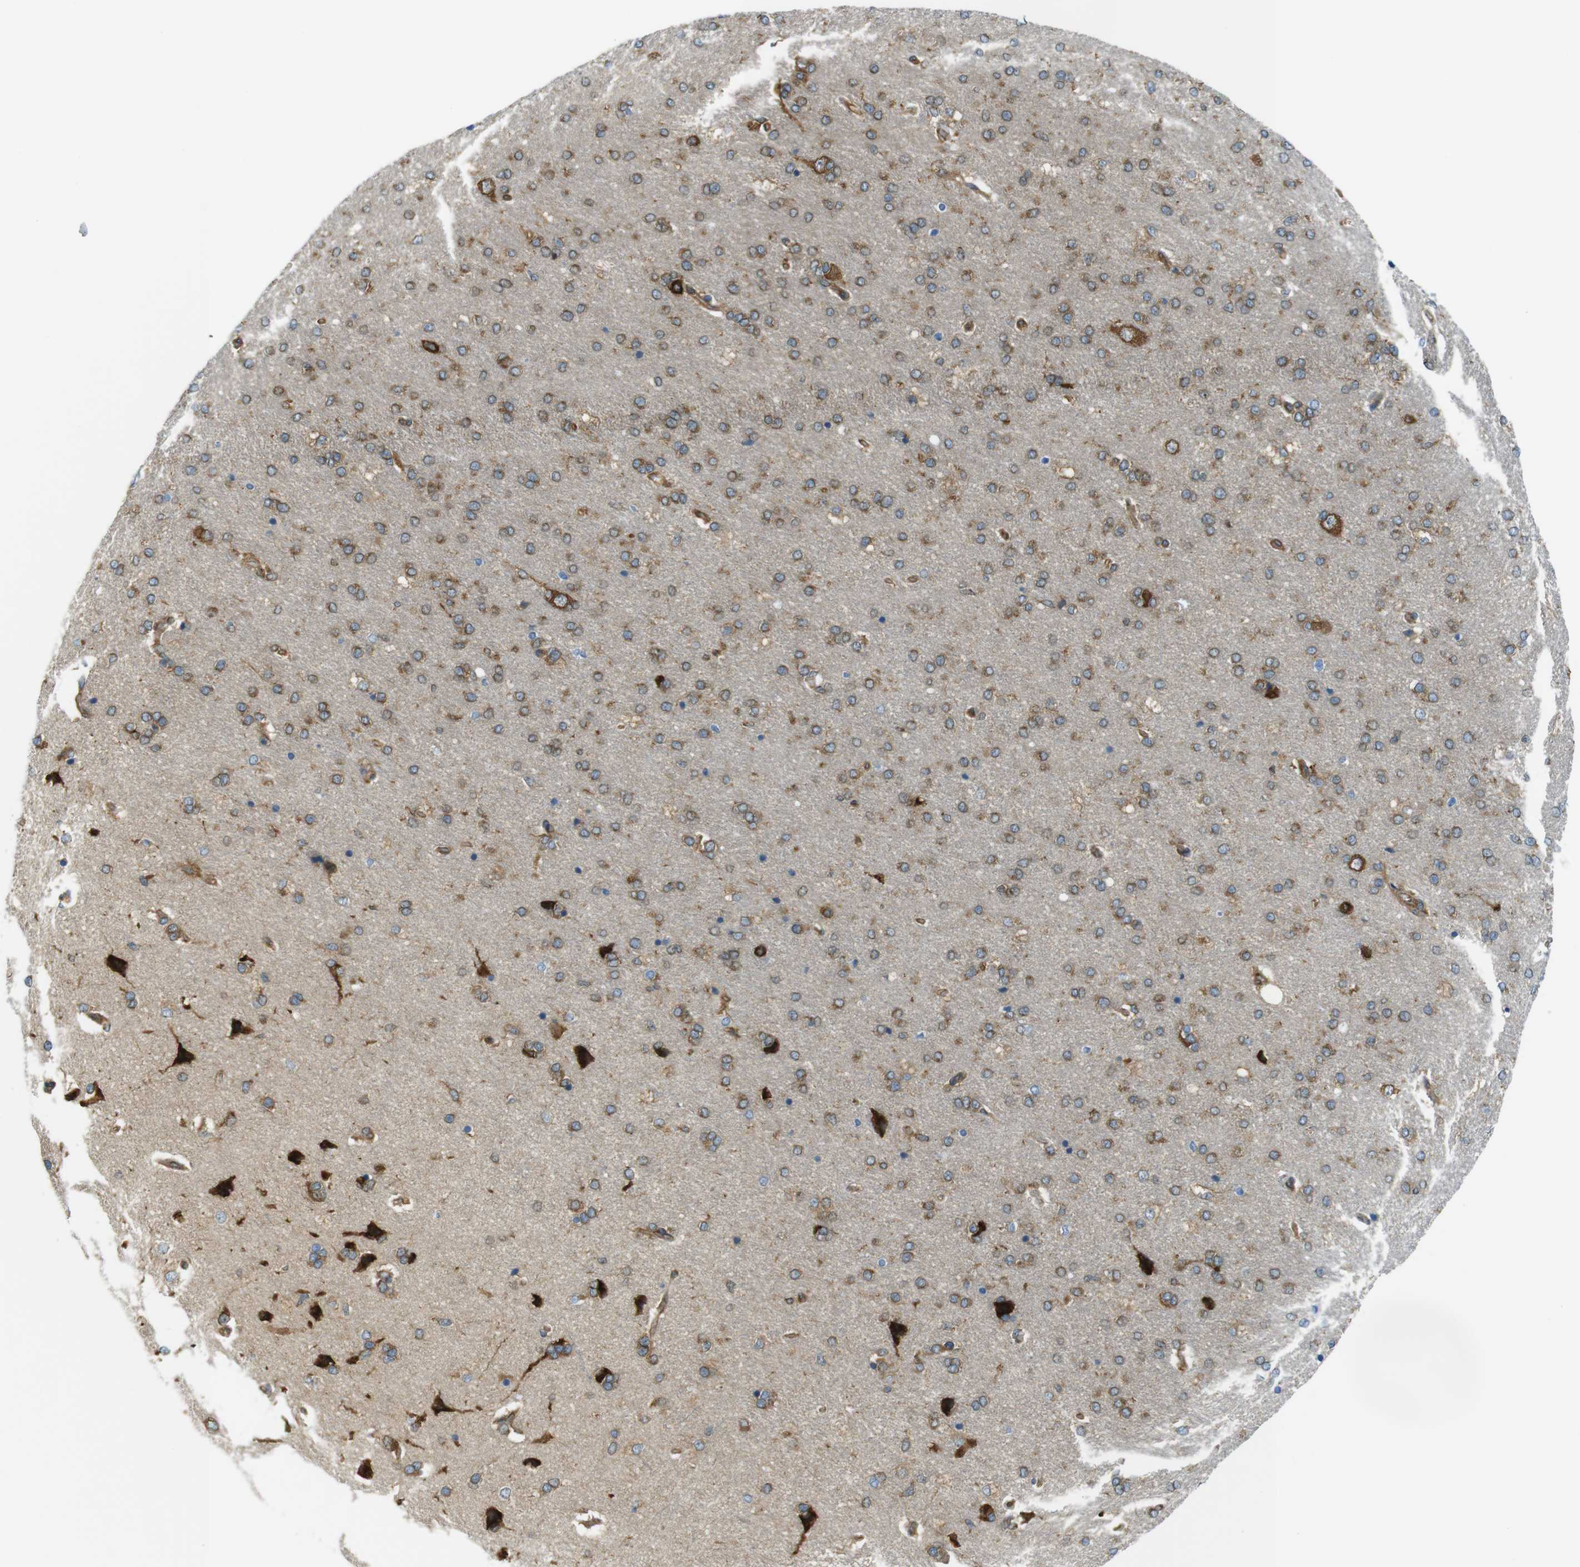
{"staining": {"intensity": "moderate", "quantity": ">75%", "location": "cytoplasmic/membranous"}, "tissue": "cerebral cortex", "cell_type": "Endothelial cells", "image_type": "normal", "snomed": [{"axis": "morphology", "description": "Normal tissue, NOS"}, {"axis": "topography", "description": "Cerebral cortex"}], "caption": "Protein expression analysis of benign cerebral cortex exhibits moderate cytoplasmic/membranous expression in approximately >75% of endothelial cells.", "gene": "TSC1", "patient": {"sex": "male", "age": 62}}